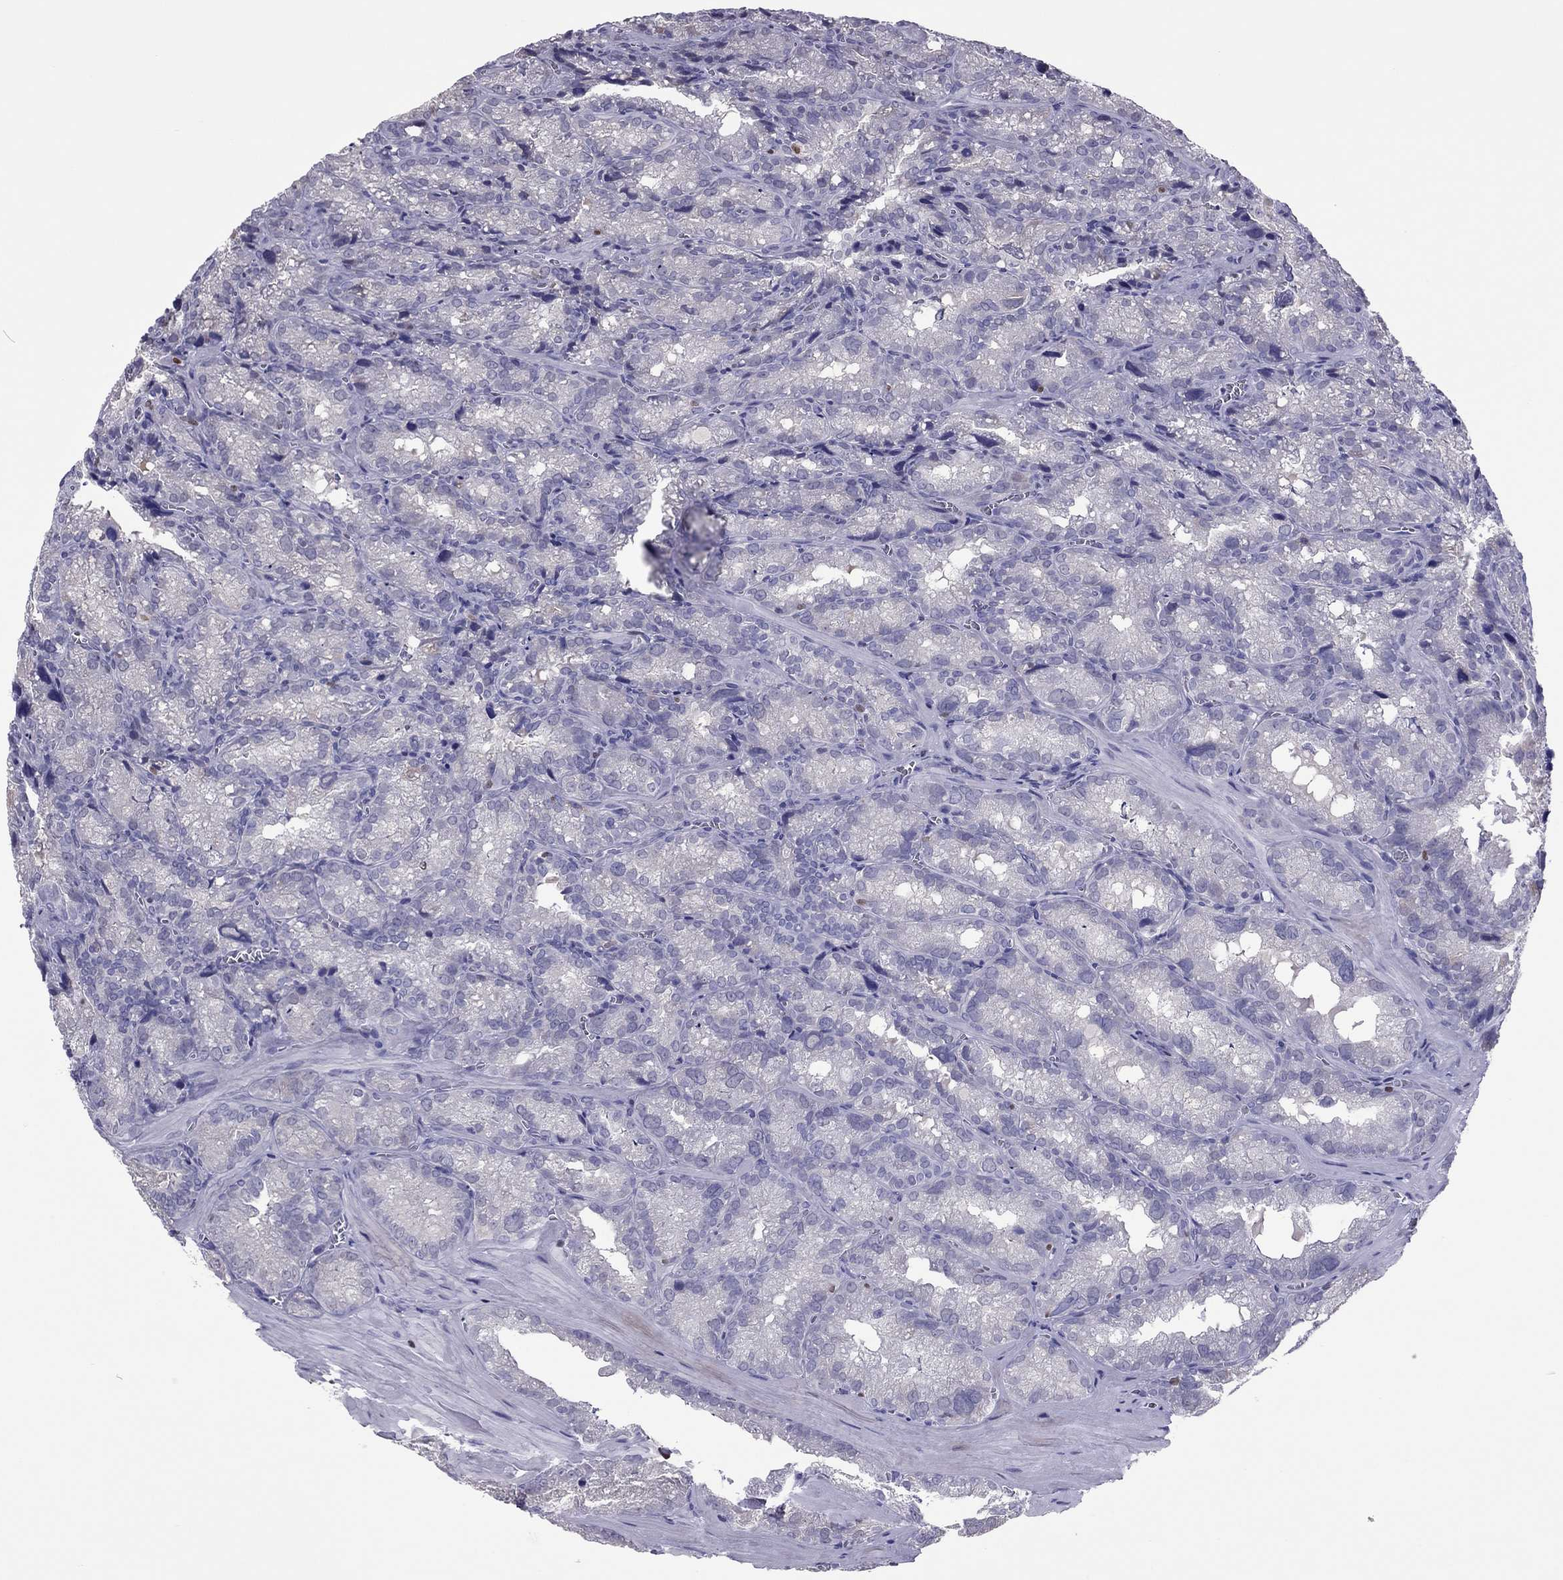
{"staining": {"intensity": "negative", "quantity": "none", "location": "none"}, "tissue": "seminal vesicle", "cell_type": "Glandular cells", "image_type": "normal", "snomed": [{"axis": "morphology", "description": "Normal tissue, NOS"}, {"axis": "topography", "description": "Seminal veicle"}], "caption": "Seminal vesicle was stained to show a protein in brown. There is no significant positivity in glandular cells.", "gene": "SPINT3", "patient": {"sex": "male", "age": 57}}